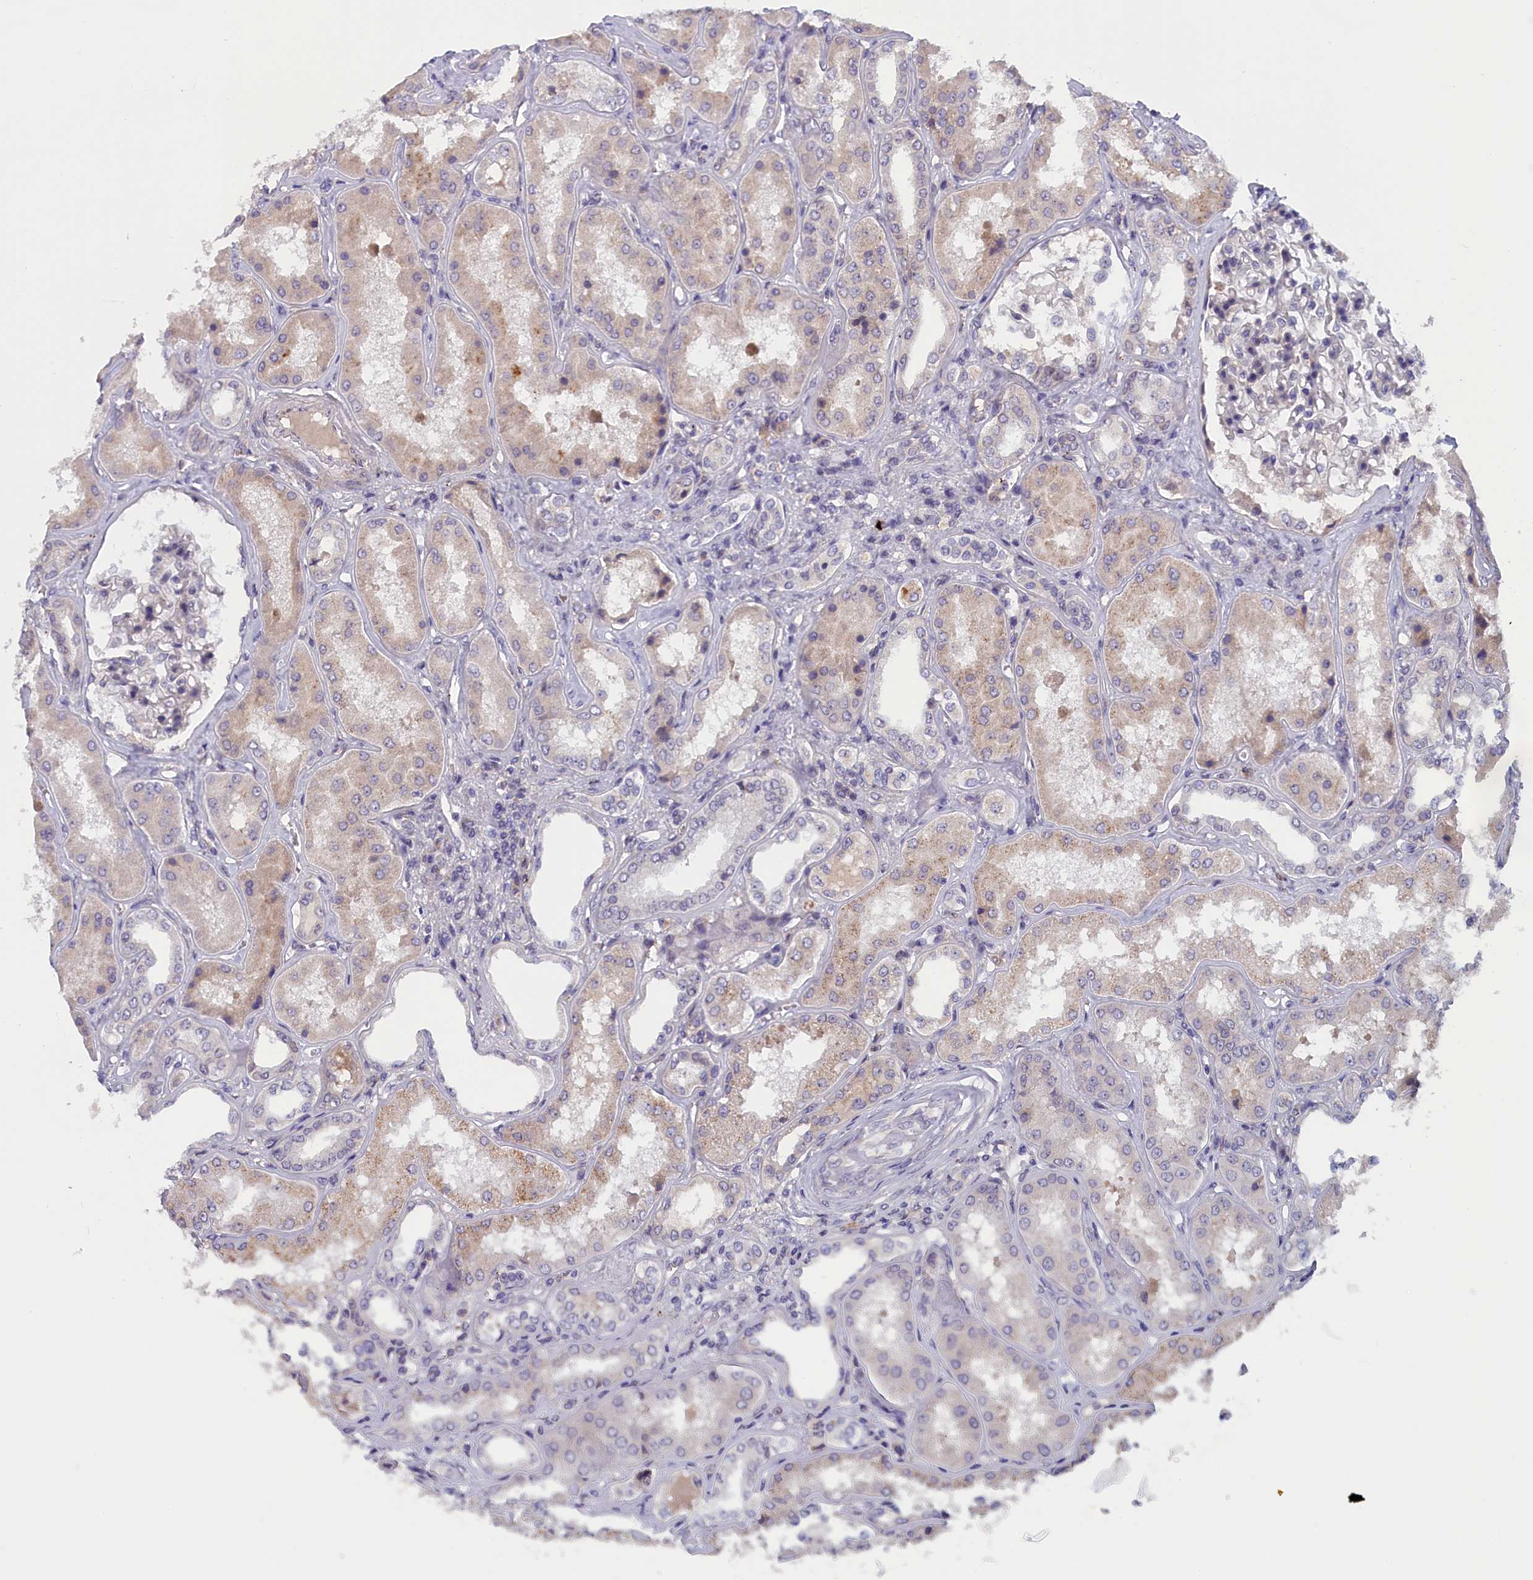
{"staining": {"intensity": "negative", "quantity": "none", "location": "none"}, "tissue": "kidney", "cell_type": "Cells in glomeruli", "image_type": "normal", "snomed": [{"axis": "morphology", "description": "Normal tissue, NOS"}, {"axis": "topography", "description": "Kidney"}], "caption": "Immunohistochemistry of normal kidney exhibits no positivity in cells in glomeruli.", "gene": "IGFALS", "patient": {"sex": "female", "age": 56}}